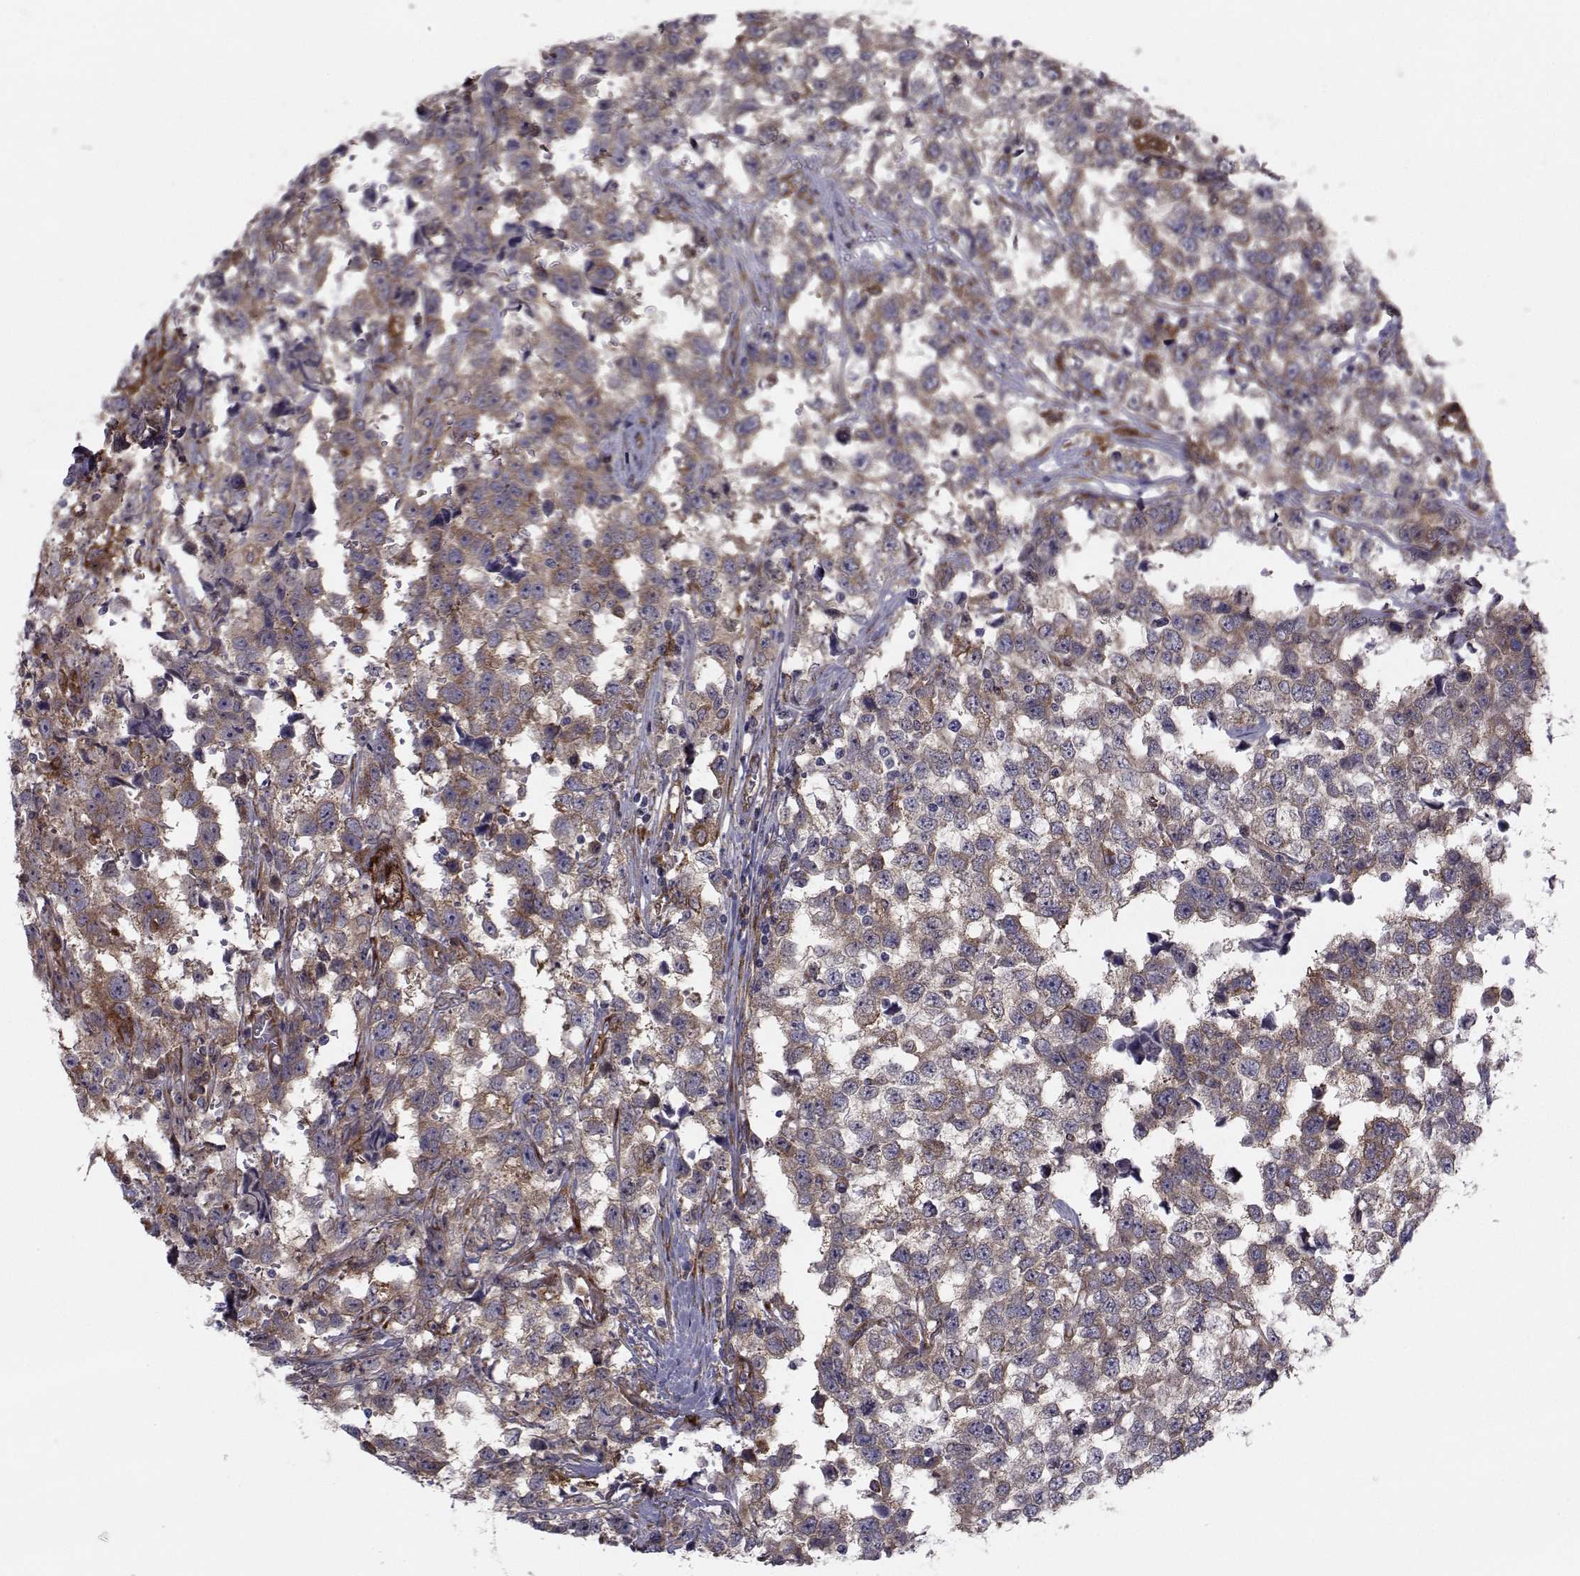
{"staining": {"intensity": "moderate", "quantity": ">75%", "location": "cytoplasmic/membranous"}, "tissue": "testis cancer", "cell_type": "Tumor cells", "image_type": "cancer", "snomed": [{"axis": "morphology", "description": "Seminoma, NOS"}, {"axis": "topography", "description": "Testis"}], "caption": "Testis cancer stained for a protein (brown) reveals moderate cytoplasmic/membranous positive staining in about >75% of tumor cells.", "gene": "TRIP10", "patient": {"sex": "male", "age": 34}}